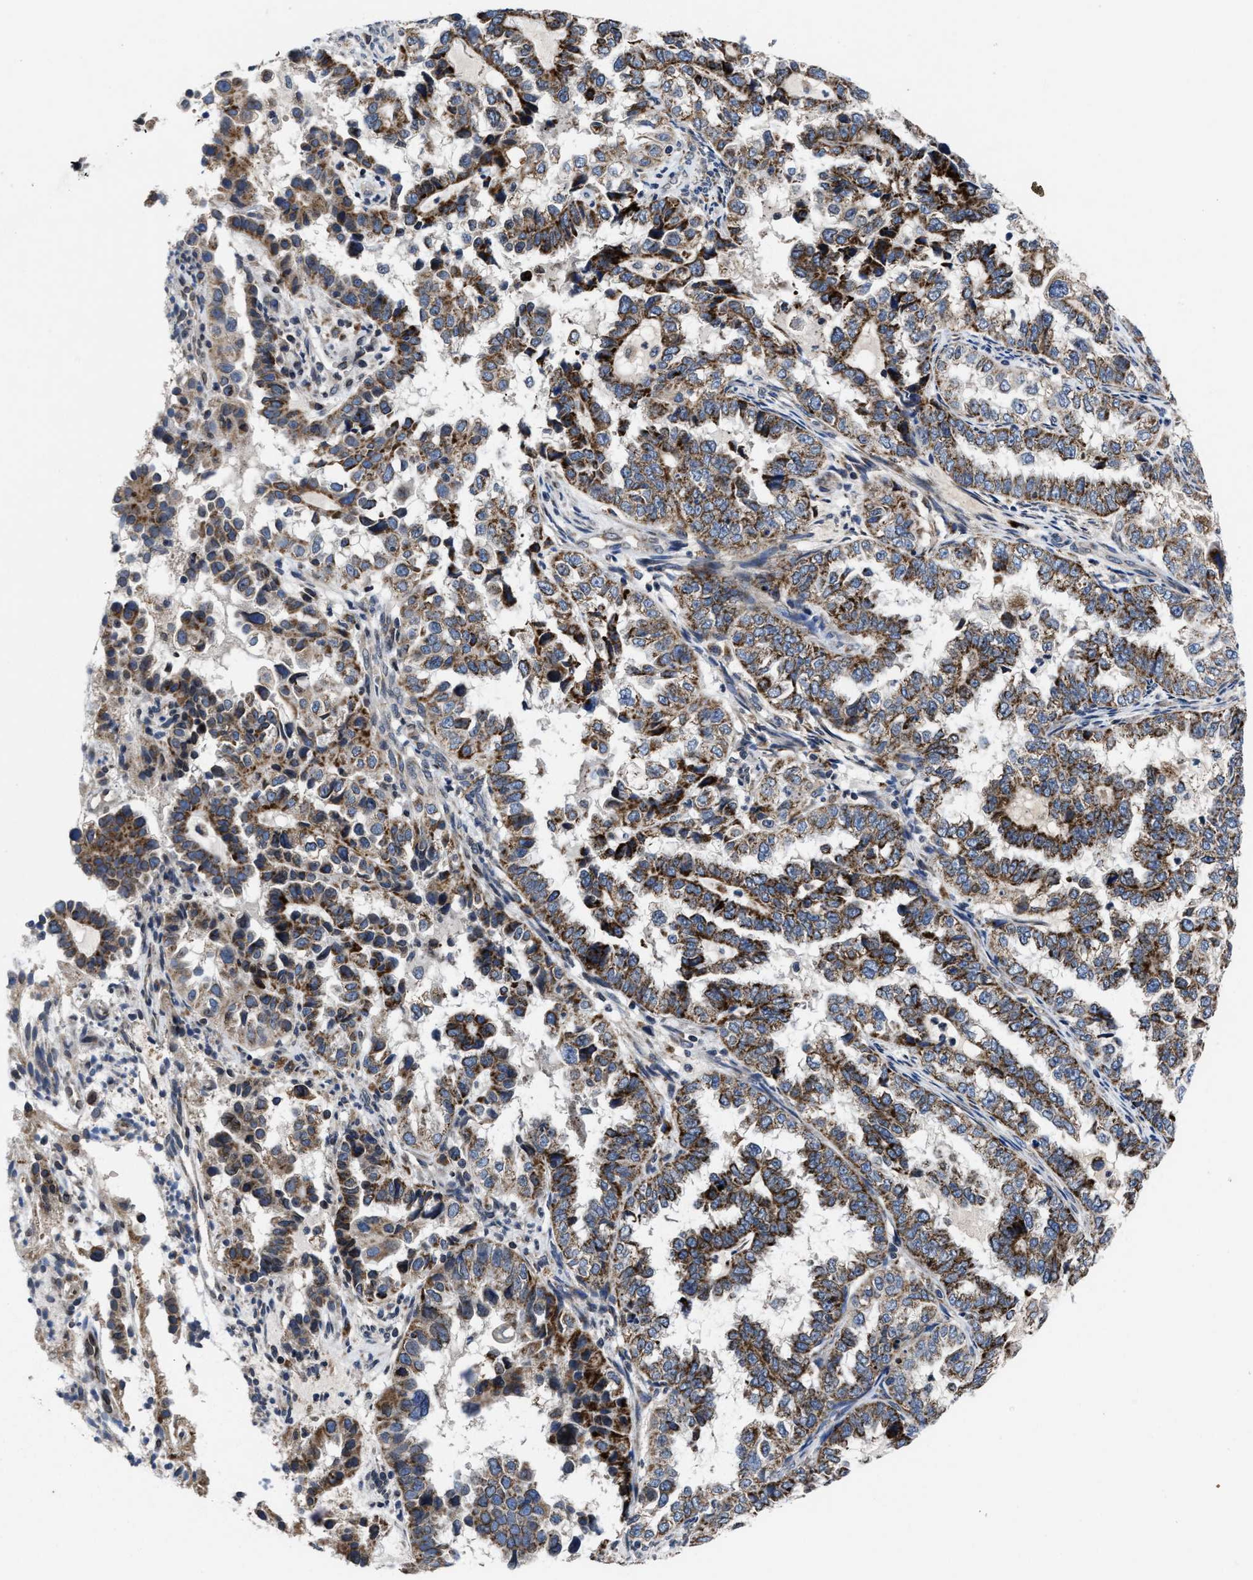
{"staining": {"intensity": "moderate", "quantity": ">75%", "location": "cytoplasmic/membranous"}, "tissue": "endometrial cancer", "cell_type": "Tumor cells", "image_type": "cancer", "snomed": [{"axis": "morphology", "description": "Adenocarcinoma, NOS"}, {"axis": "topography", "description": "Endometrium"}], "caption": "This histopathology image displays IHC staining of human adenocarcinoma (endometrial), with medium moderate cytoplasmic/membranous expression in about >75% of tumor cells.", "gene": "CACNA1D", "patient": {"sex": "female", "age": 85}}